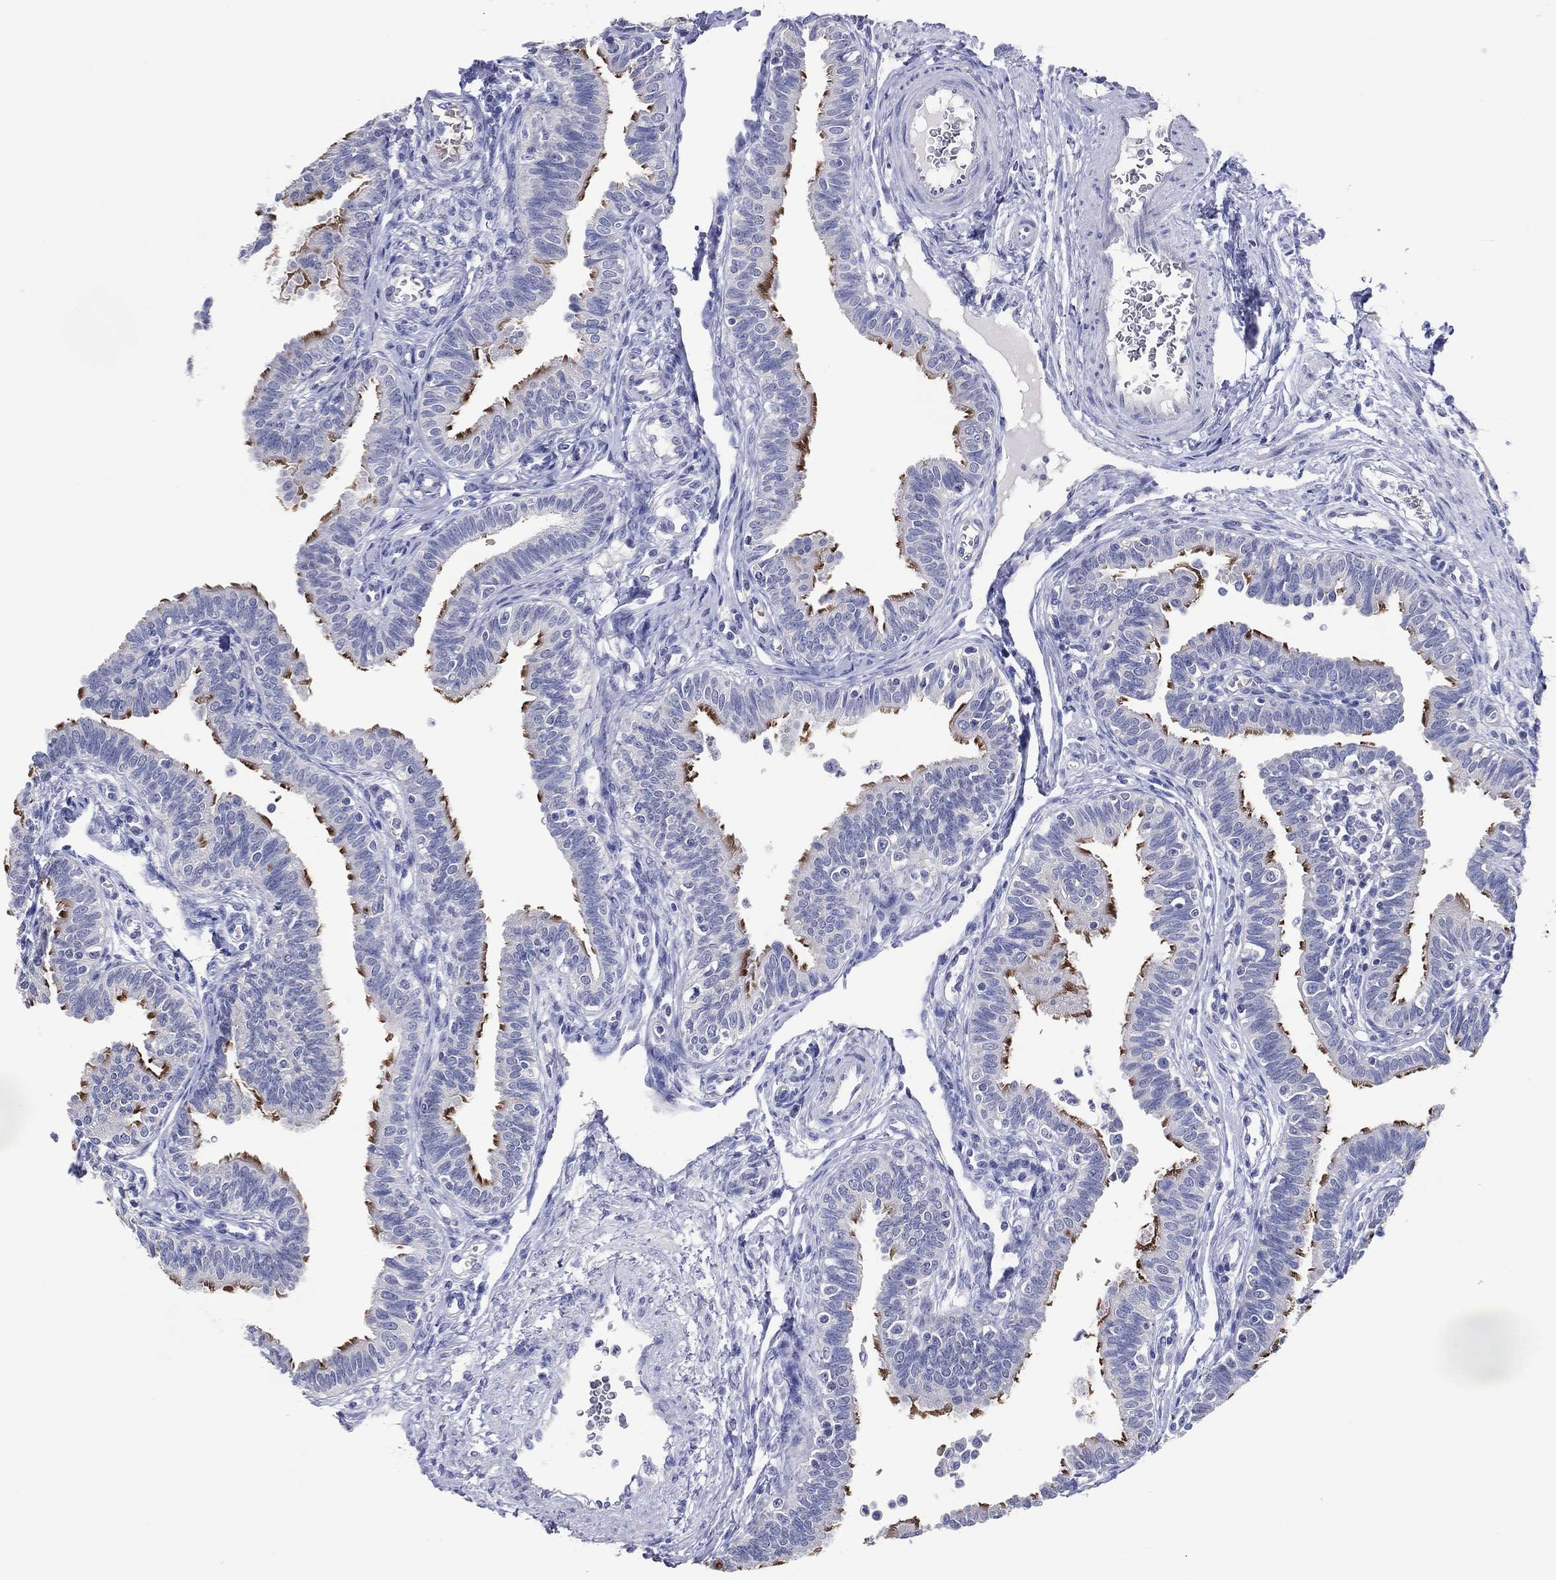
{"staining": {"intensity": "strong", "quantity": "25%-75%", "location": "cytoplasmic/membranous"}, "tissue": "fallopian tube", "cell_type": "Glandular cells", "image_type": "normal", "snomed": [{"axis": "morphology", "description": "Normal tissue, NOS"}, {"axis": "topography", "description": "Fallopian tube"}], "caption": "Immunohistochemical staining of benign fallopian tube demonstrates strong cytoplasmic/membranous protein expression in approximately 25%-75% of glandular cells. (DAB (3,3'-diaminobenzidine) = brown stain, brightfield microscopy at high magnification).", "gene": "DNAH6", "patient": {"sex": "female", "age": 36}}